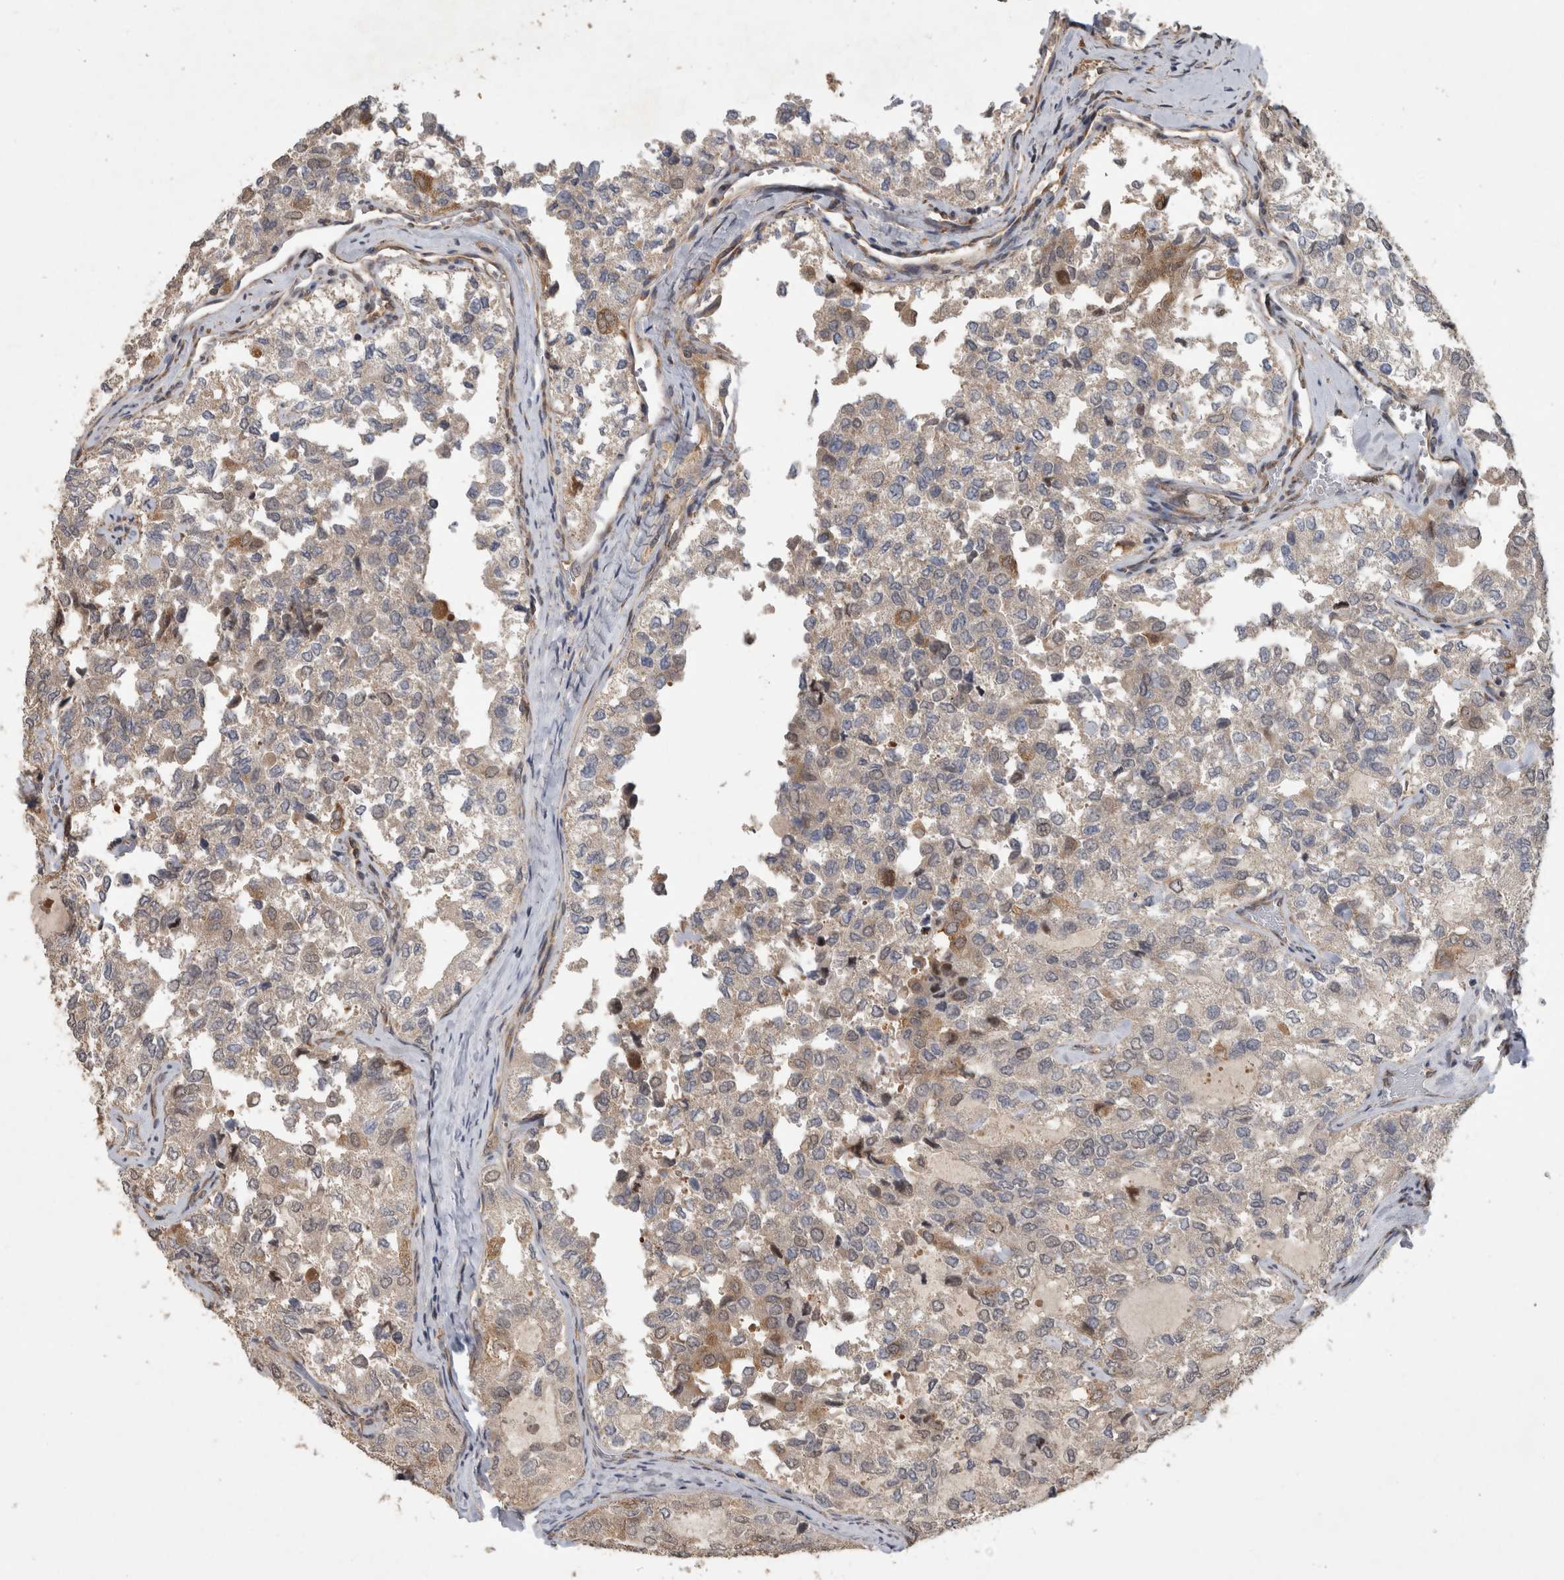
{"staining": {"intensity": "weak", "quantity": "25%-75%", "location": "cytoplasmic/membranous"}, "tissue": "thyroid cancer", "cell_type": "Tumor cells", "image_type": "cancer", "snomed": [{"axis": "morphology", "description": "Follicular adenoma carcinoma, NOS"}, {"axis": "topography", "description": "Thyroid gland"}], "caption": "Immunohistochemical staining of thyroid follicular adenoma carcinoma displays weak cytoplasmic/membranous protein positivity in approximately 25%-75% of tumor cells. The staining is performed using DAB brown chromogen to label protein expression. The nuclei are counter-stained blue using hematoxylin.", "gene": "ATXN2", "patient": {"sex": "male", "age": 75}}